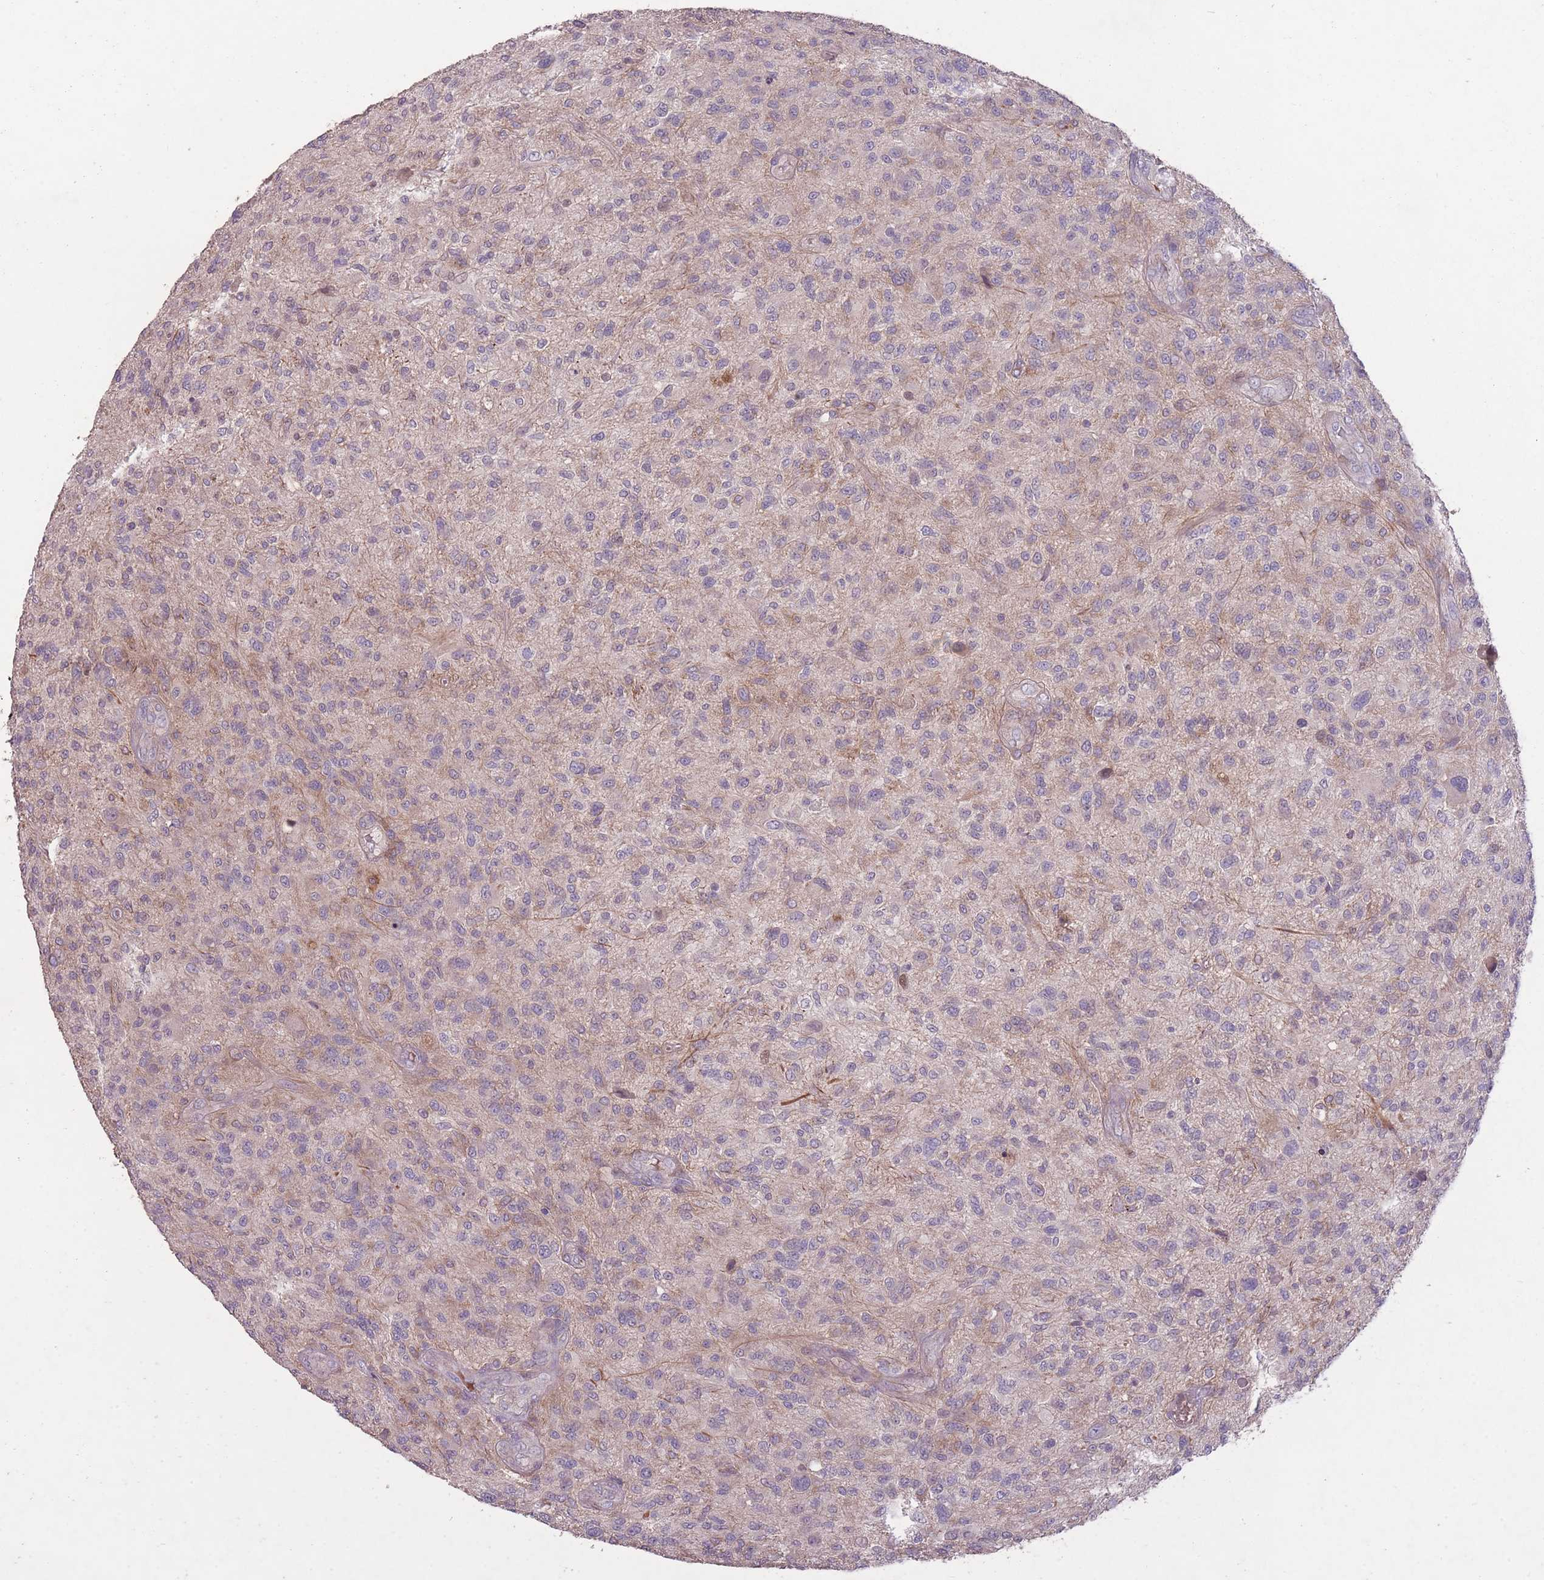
{"staining": {"intensity": "negative", "quantity": "none", "location": "none"}, "tissue": "glioma", "cell_type": "Tumor cells", "image_type": "cancer", "snomed": [{"axis": "morphology", "description": "Glioma, malignant, High grade"}, {"axis": "topography", "description": "Brain"}], "caption": "Immunohistochemical staining of human glioma demonstrates no significant positivity in tumor cells. (DAB immunohistochemistry (IHC) with hematoxylin counter stain).", "gene": "OR2V2", "patient": {"sex": "male", "age": 47}}